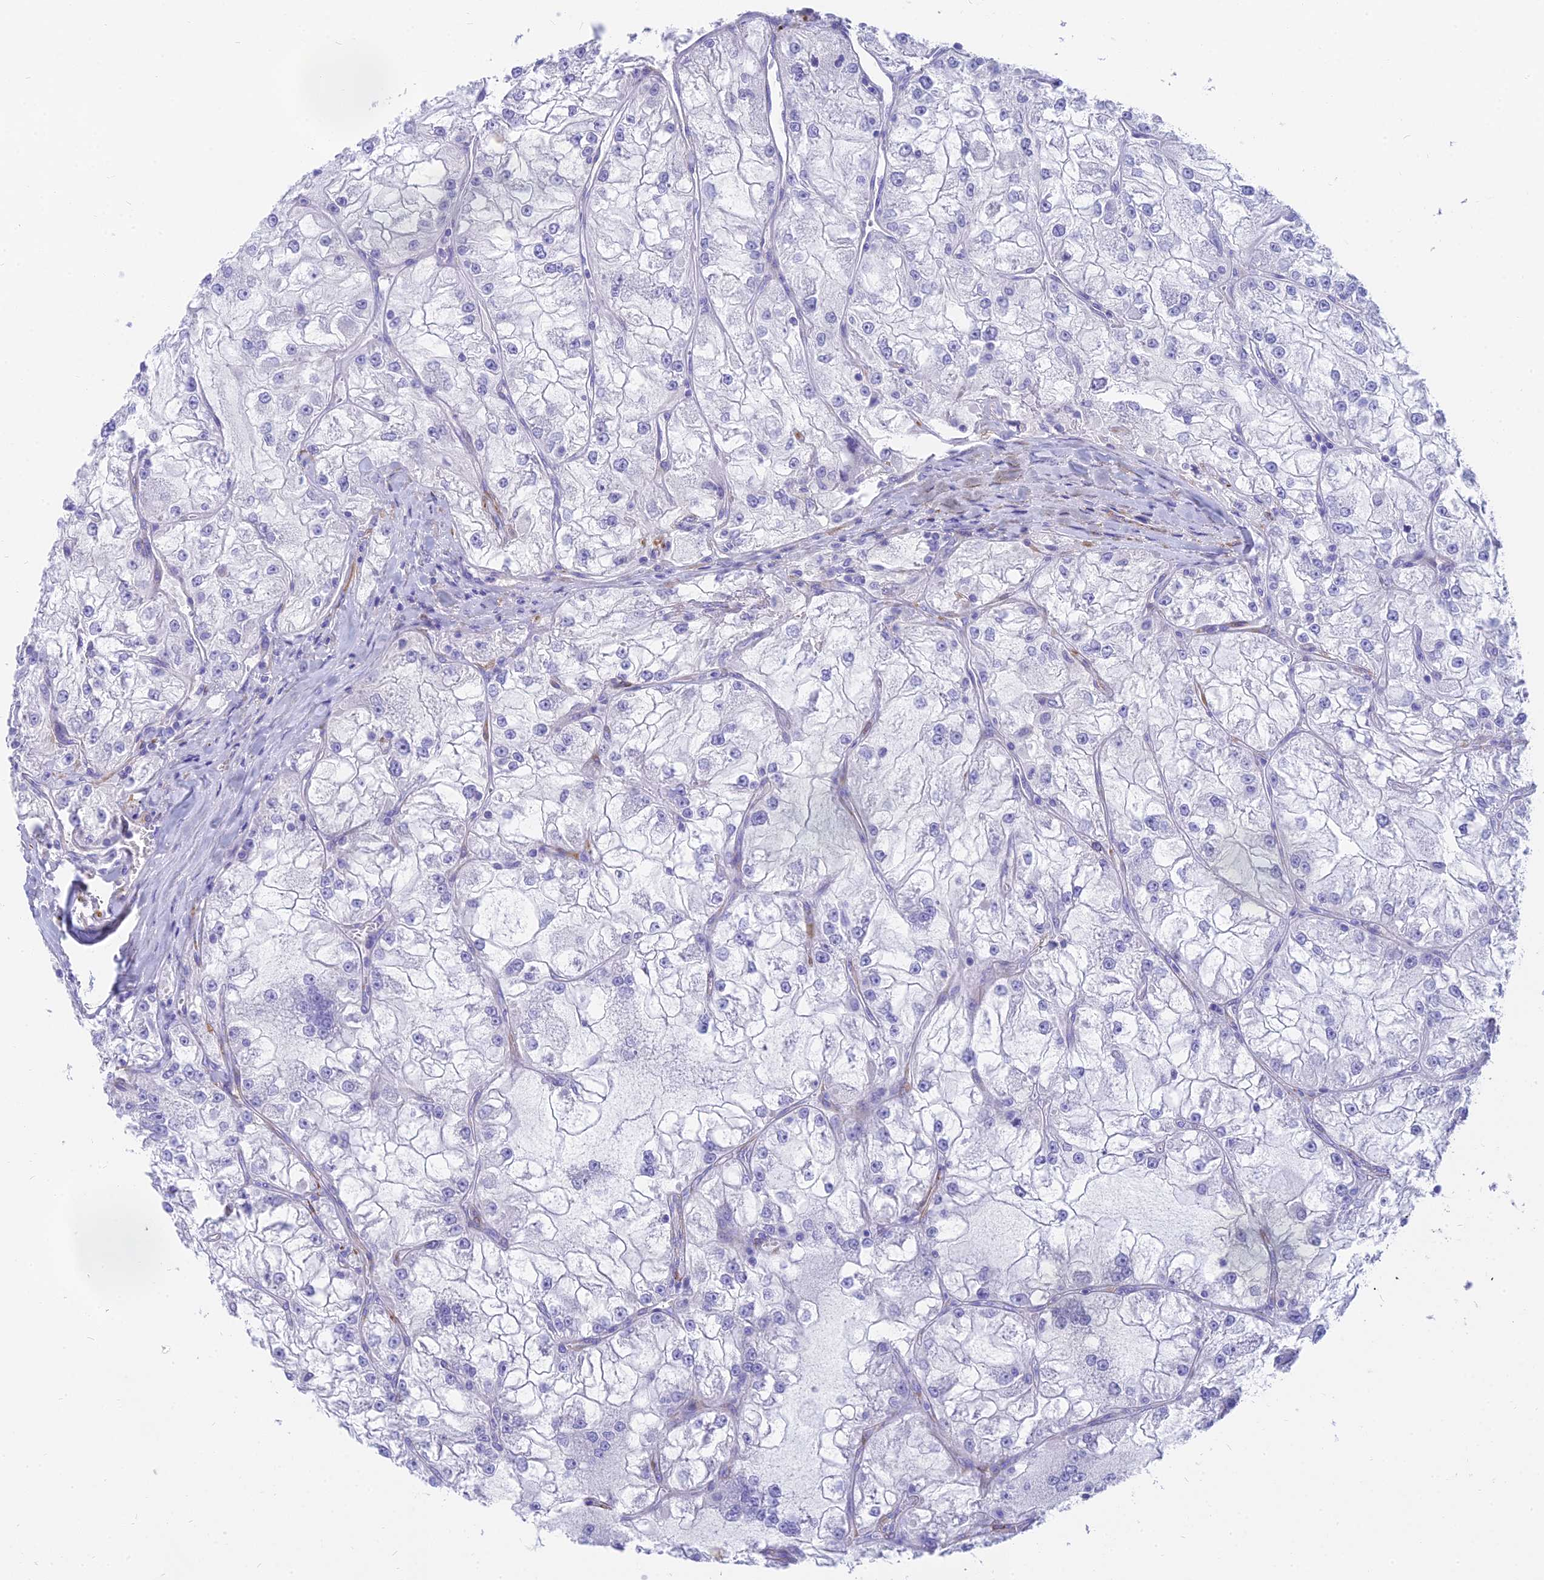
{"staining": {"intensity": "negative", "quantity": "none", "location": "none"}, "tissue": "renal cancer", "cell_type": "Tumor cells", "image_type": "cancer", "snomed": [{"axis": "morphology", "description": "Adenocarcinoma, NOS"}, {"axis": "topography", "description": "Kidney"}], "caption": "Tumor cells show no significant protein expression in renal cancer (adenocarcinoma). Brightfield microscopy of immunohistochemistry stained with DAB (3,3'-diaminobenzidine) (brown) and hematoxylin (blue), captured at high magnification.", "gene": "SLC36A2", "patient": {"sex": "female", "age": 72}}